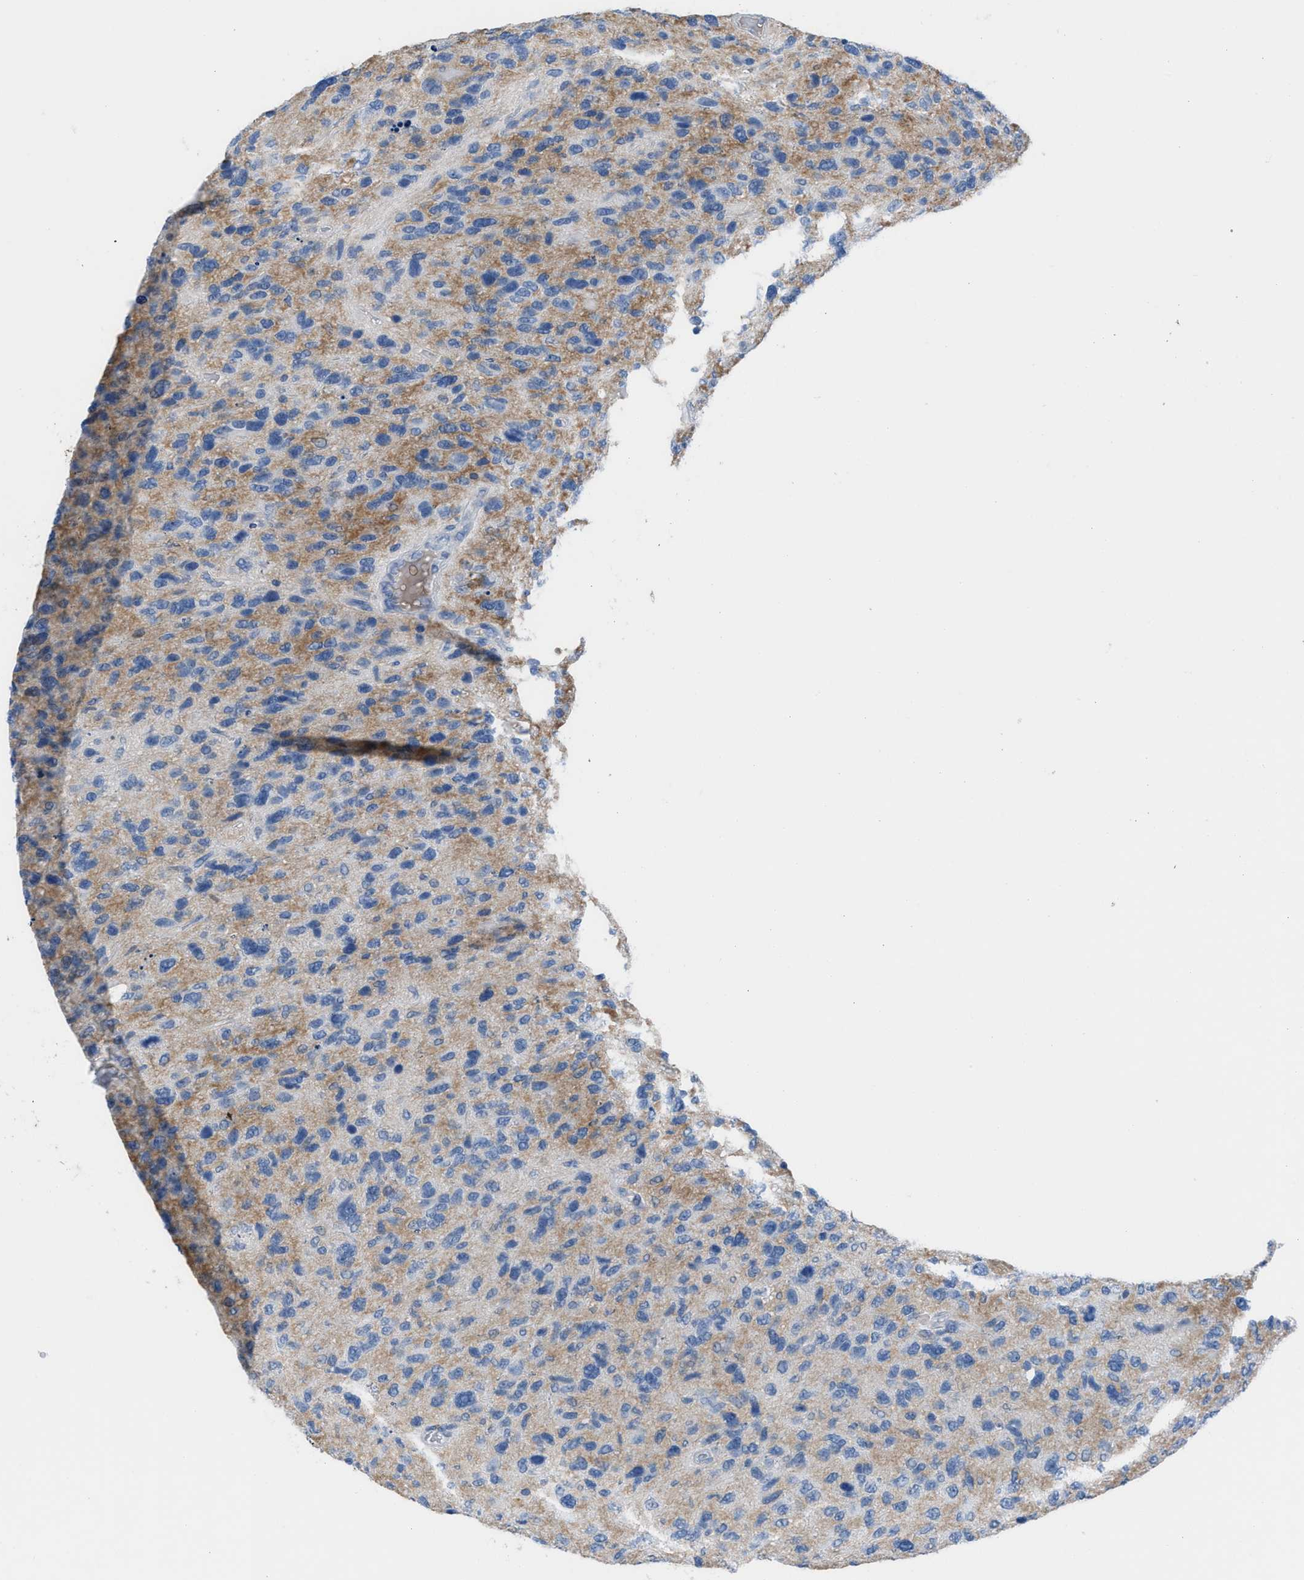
{"staining": {"intensity": "moderate", "quantity": "<25%", "location": "cytoplasmic/membranous"}, "tissue": "glioma", "cell_type": "Tumor cells", "image_type": "cancer", "snomed": [{"axis": "morphology", "description": "Glioma, malignant, High grade"}, {"axis": "topography", "description": "Brain"}], "caption": "Glioma stained with DAB immunohistochemistry (IHC) demonstrates low levels of moderate cytoplasmic/membranous positivity in approximately <25% of tumor cells.", "gene": "HPX", "patient": {"sex": "female", "age": 58}}